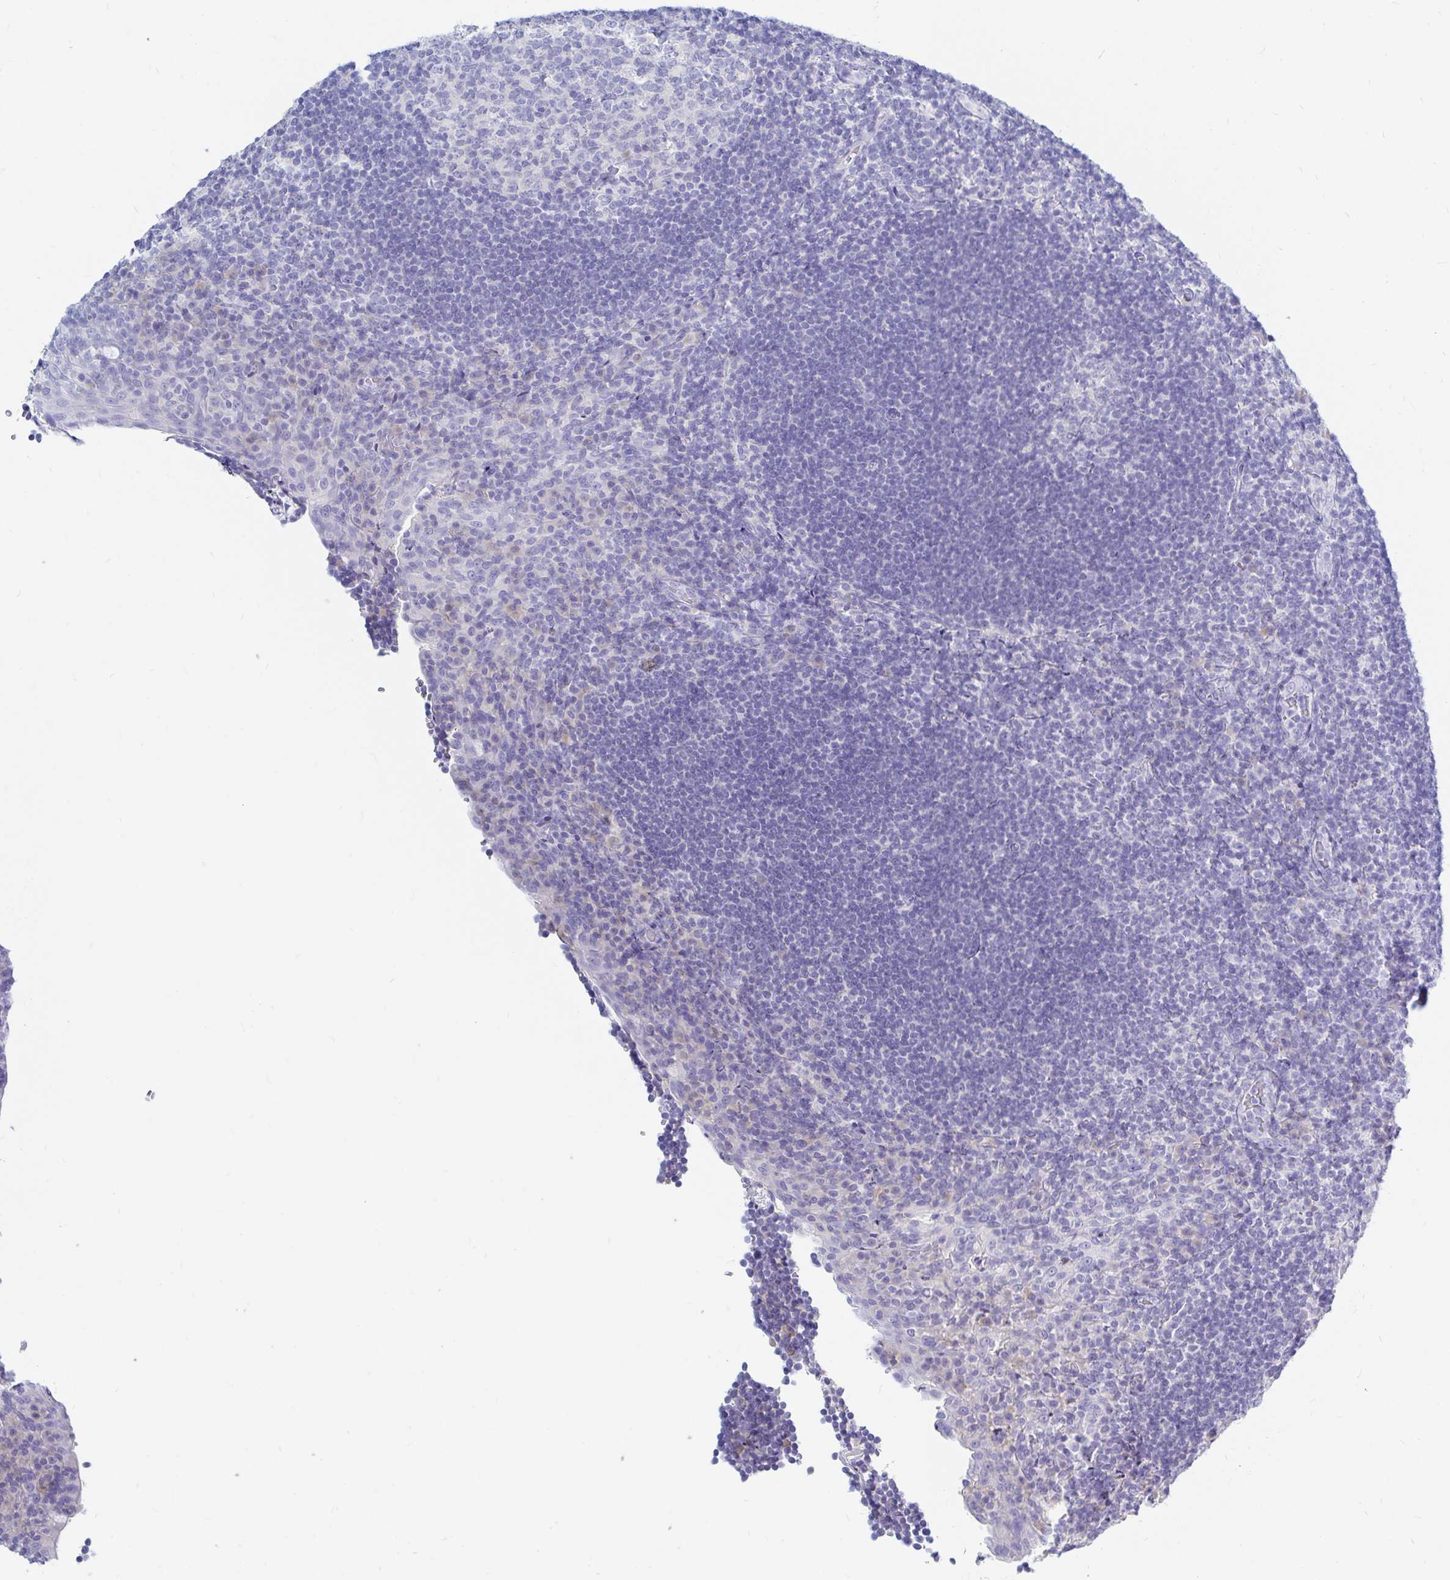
{"staining": {"intensity": "negative", "quantity": "none", "location": "none"}, "tissue": "tonsil", "cell_type": "Germinal center cells", "image_type": "normal", "snomed": [{"axis": "morphology", "description": "Normal tissue, NOS"}, {"axis": "topography", "description": "Tonsil"}], "caption": "The immunohistochemistry (IHC) image has no significant positivity in germinal center cells of tonsil. (DAB immunohistochemistry (IHC) visualized using brightfield microscopy, high magnification).", "gene": "NR2E1", "patient": {"sex": "male", "age": 17}}